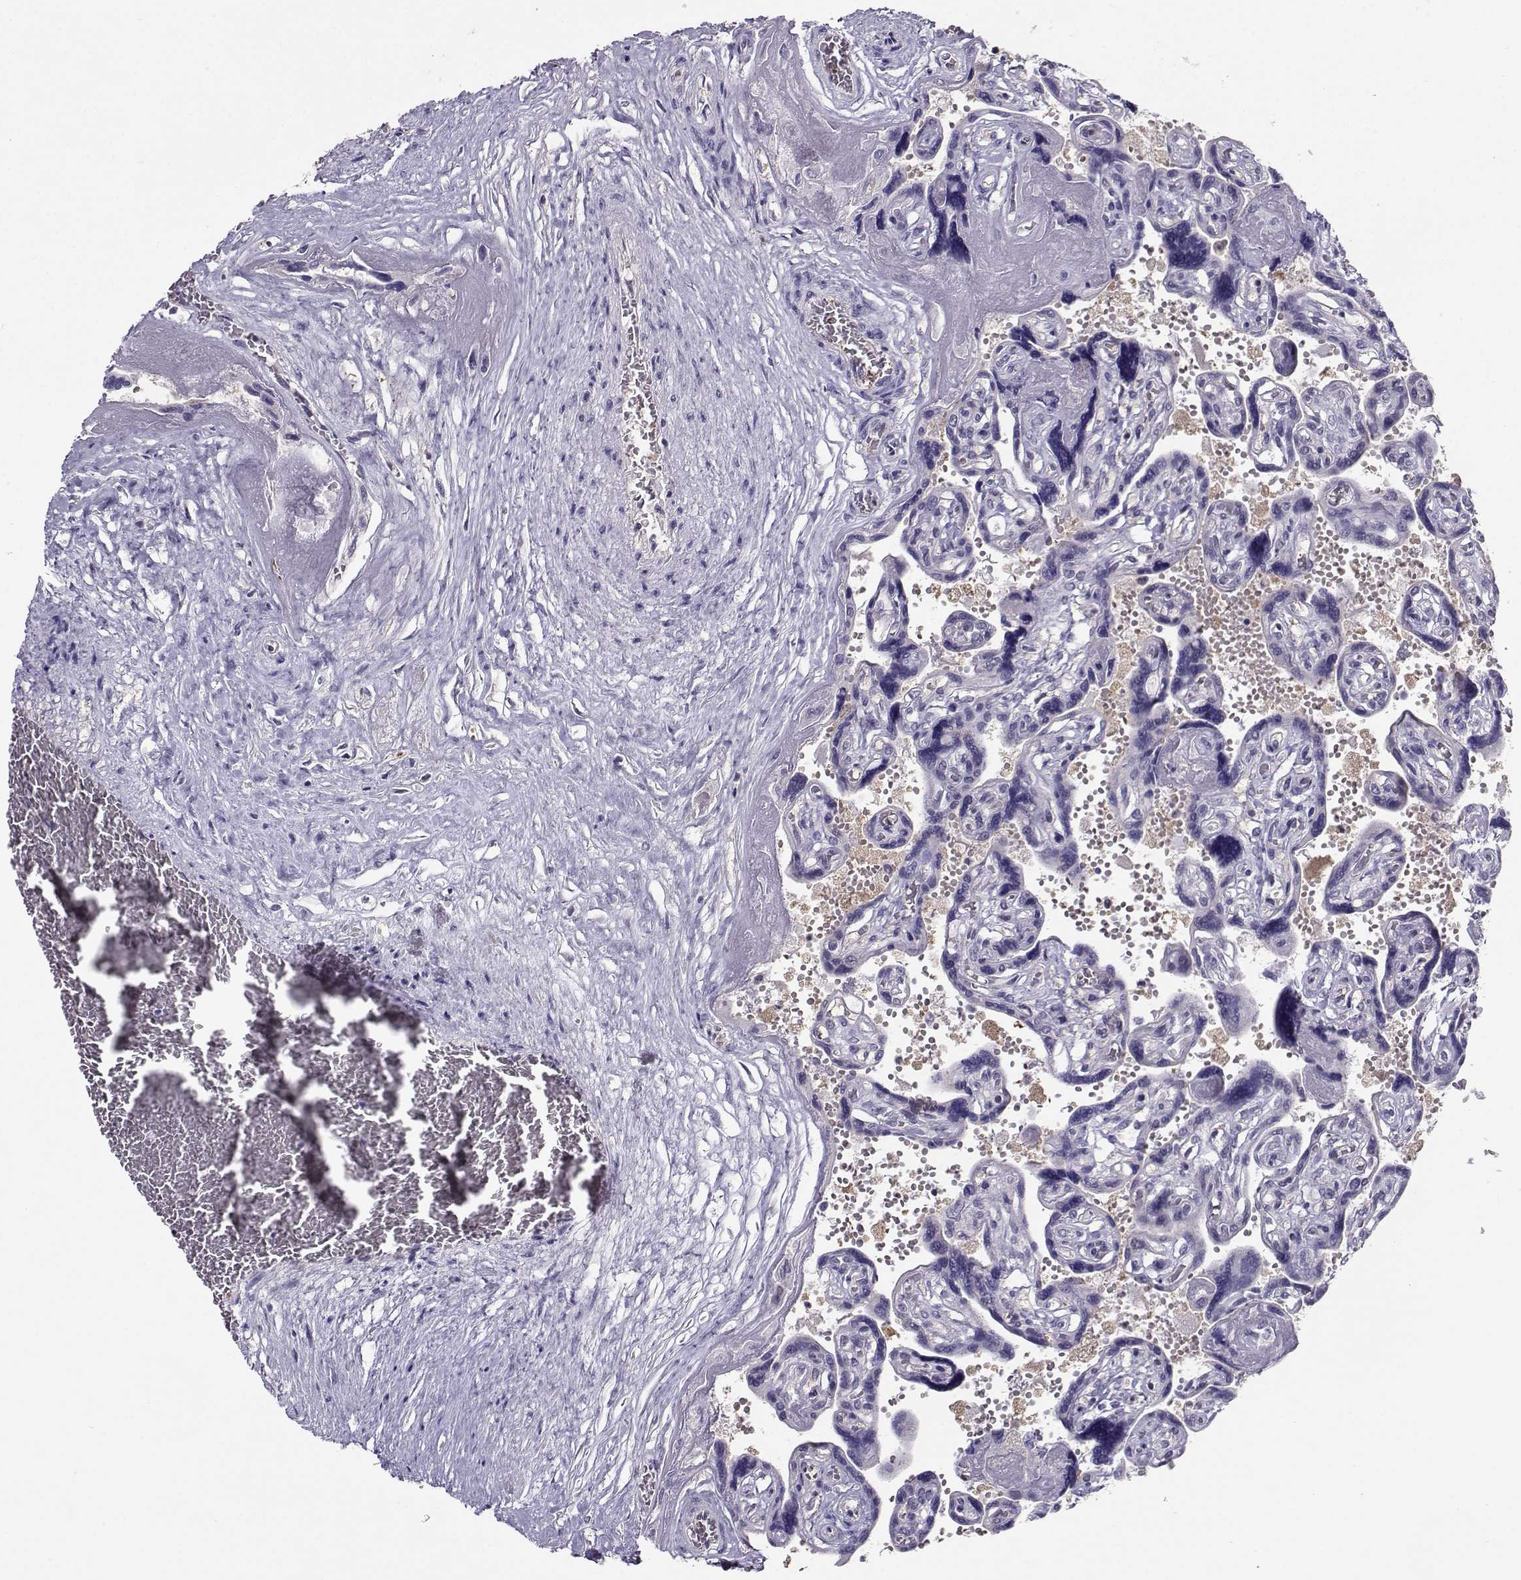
{"staining": {"intensity": "negative", "quantity": "none", "location": "none"}, "tissue": "placenta", "cell_type": "Decidual cells", "image_type": "normal", "snomed": [{"axis": "morphology", "description": "Normal tissue, NOS"}, {"axis": "topography", "description": "Placenta"}], "caption": "Immunohistochemical staining of unremarkable placenta exhibits no significant staining in decidual cells.", "gene": "PGK1", "patient": {"sex": "female", "age": 32}}